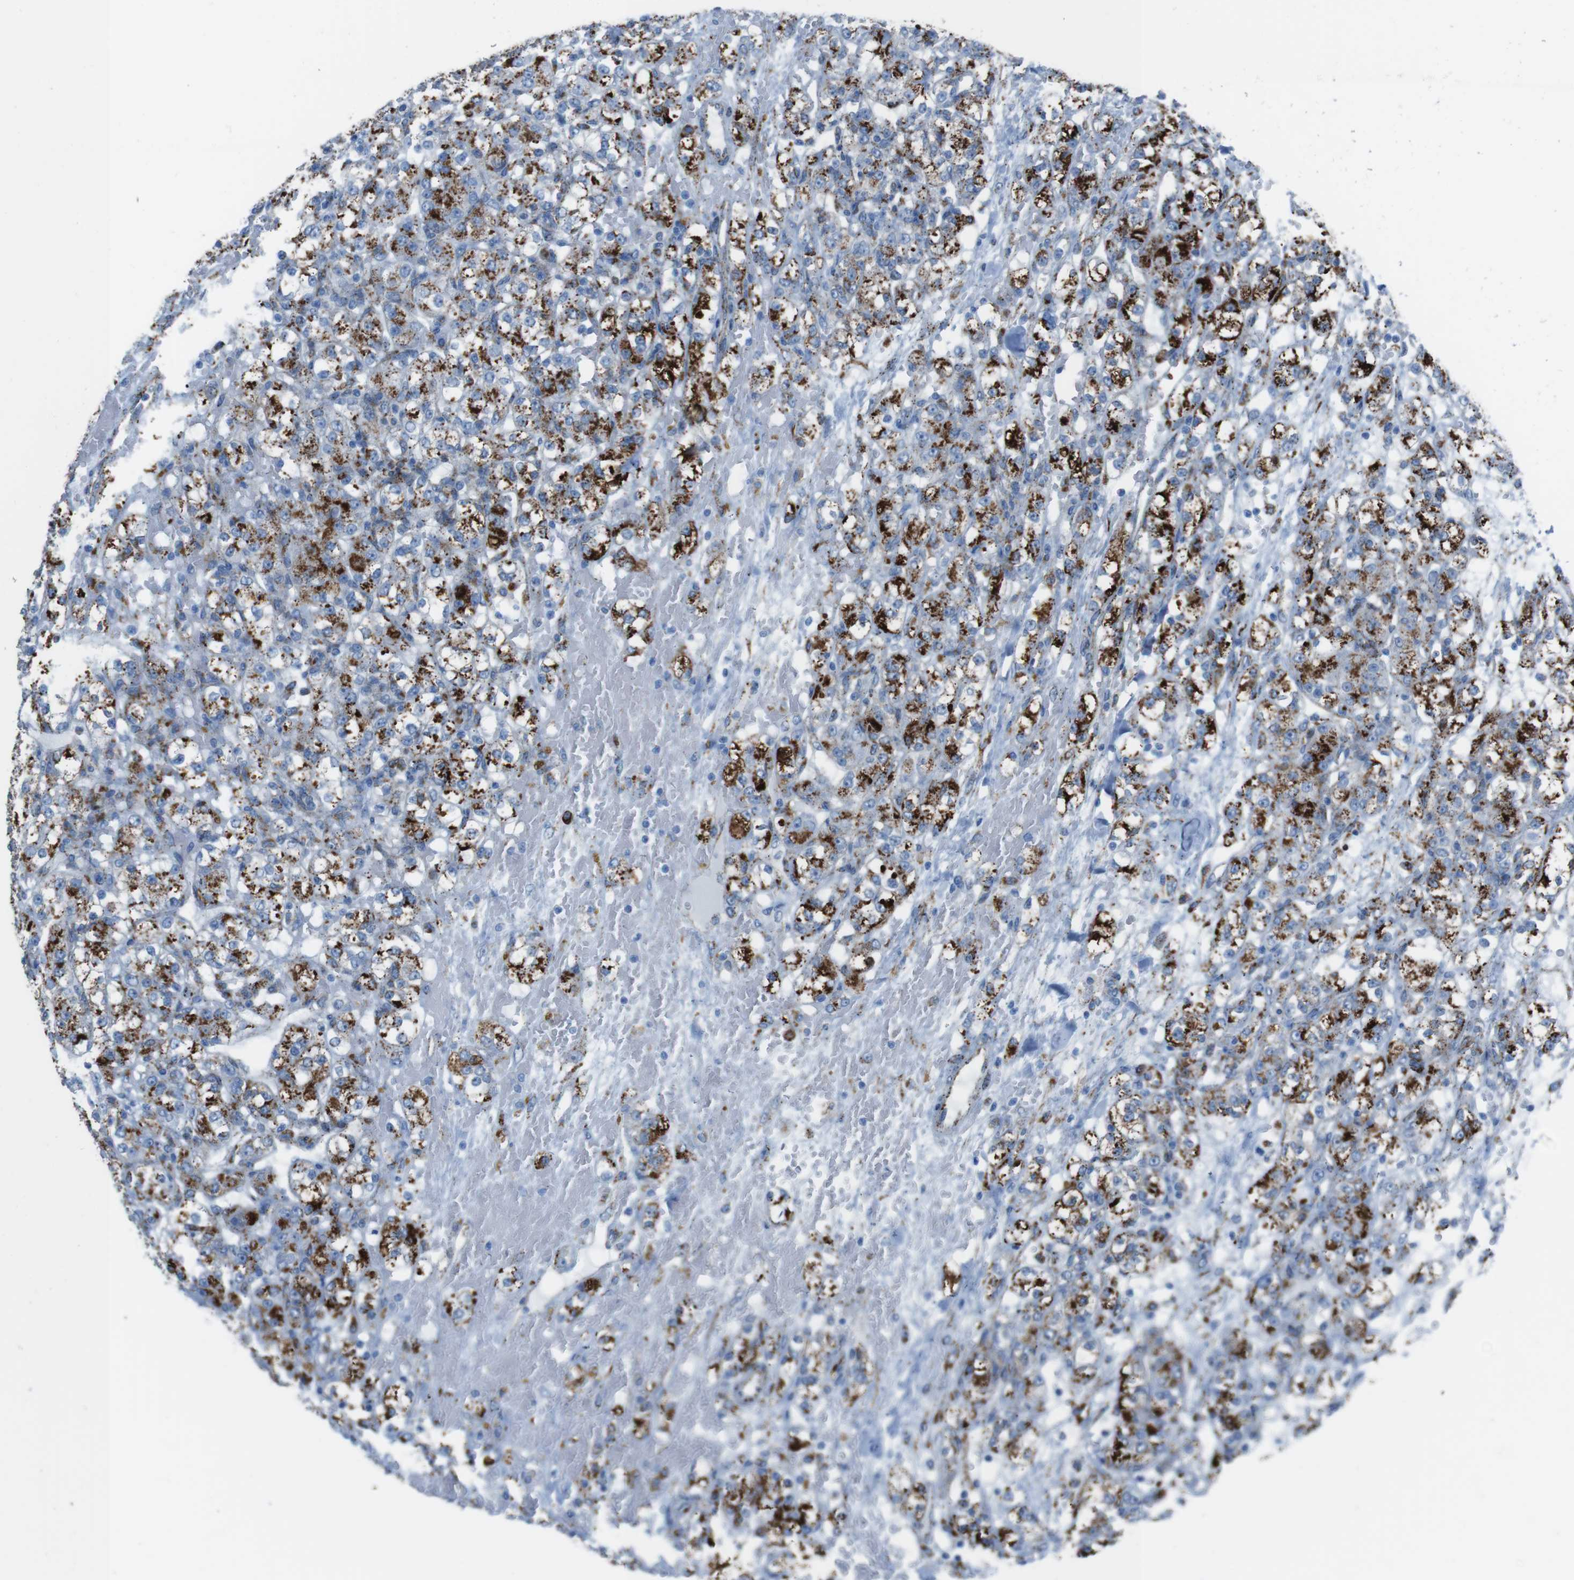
{"staining": {"intensity": "strong", "quantity": ">75%", "location": "cytoplasmic/membranous"}, "tissue": "renal cancer", "cell_type": "Tumor cells", "image_type": "cancer", "snomed": [{"axis": "morphology", "description": "Normal tissue, NOS"}, {"axis": "morphology", "description": "Adenocarcinoma, NOS"}, {"axis": "topography", "description": "Kidney"}], "caption": "Renal adenocarcinoma stained with a protein marker reveals strong staining in tumor cells.", "gene": "SCARB2", "patient": {"sex": "male", "age": 61}}